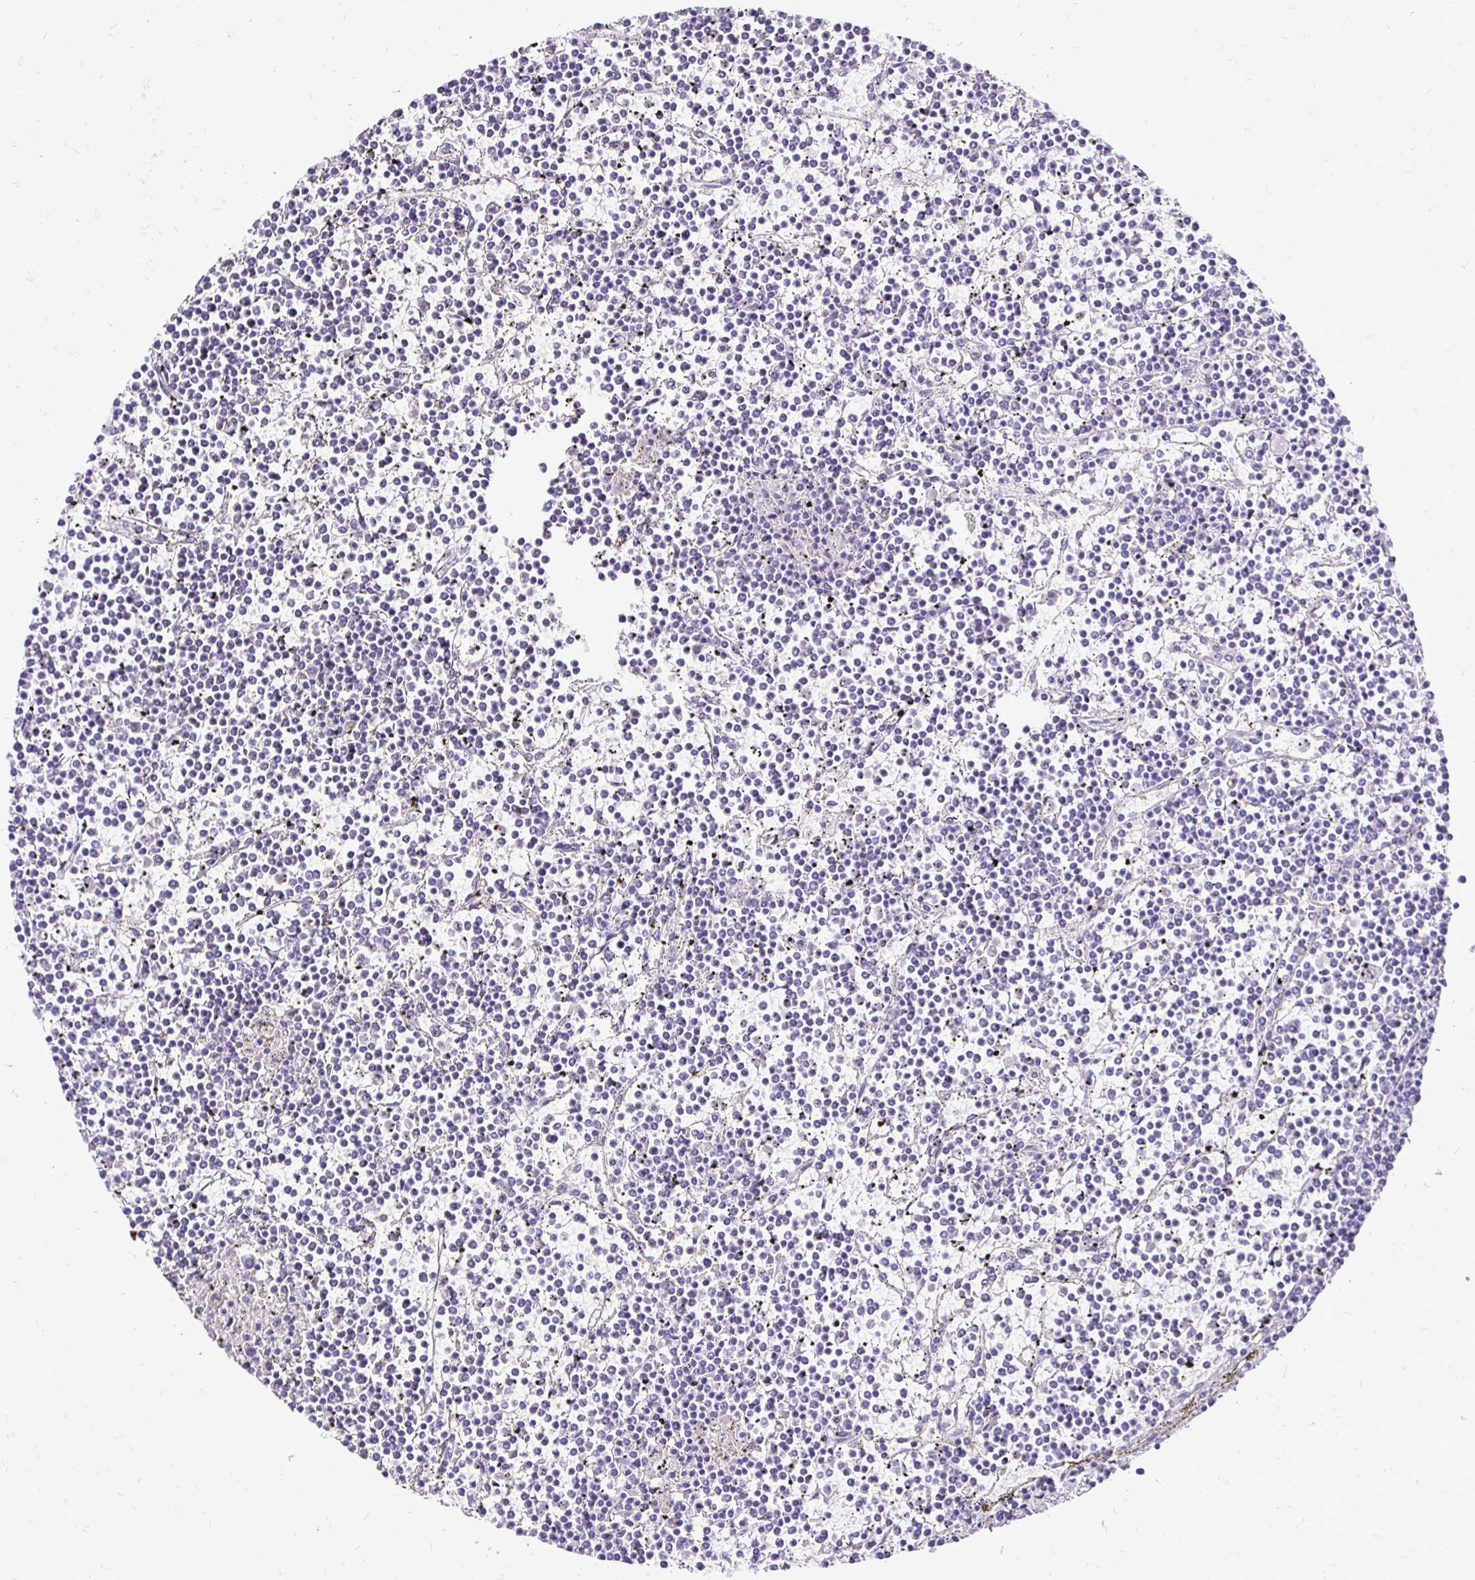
{"staining": {"intensity": "negative", "quantity": "none", "location": "none"}, "tissue": "lymphoma", "cell_type": "Tumor cells", "image_type": "cancer", "snomed": [{"axis": "morphology", "description": "Malignant lymphoma, non-Hodgkin's type, Low grade"}, {"axis": "topography", "description": "Spleen"}], "caption": "Immunohistochemistry micrograph of human lymphoma stained for a protein (brown), which shows no positivity in tumor cells. Nuclei are stained in blue.", "gene": "TAF1D", "patient": {"sex": "female", "age": 19}}